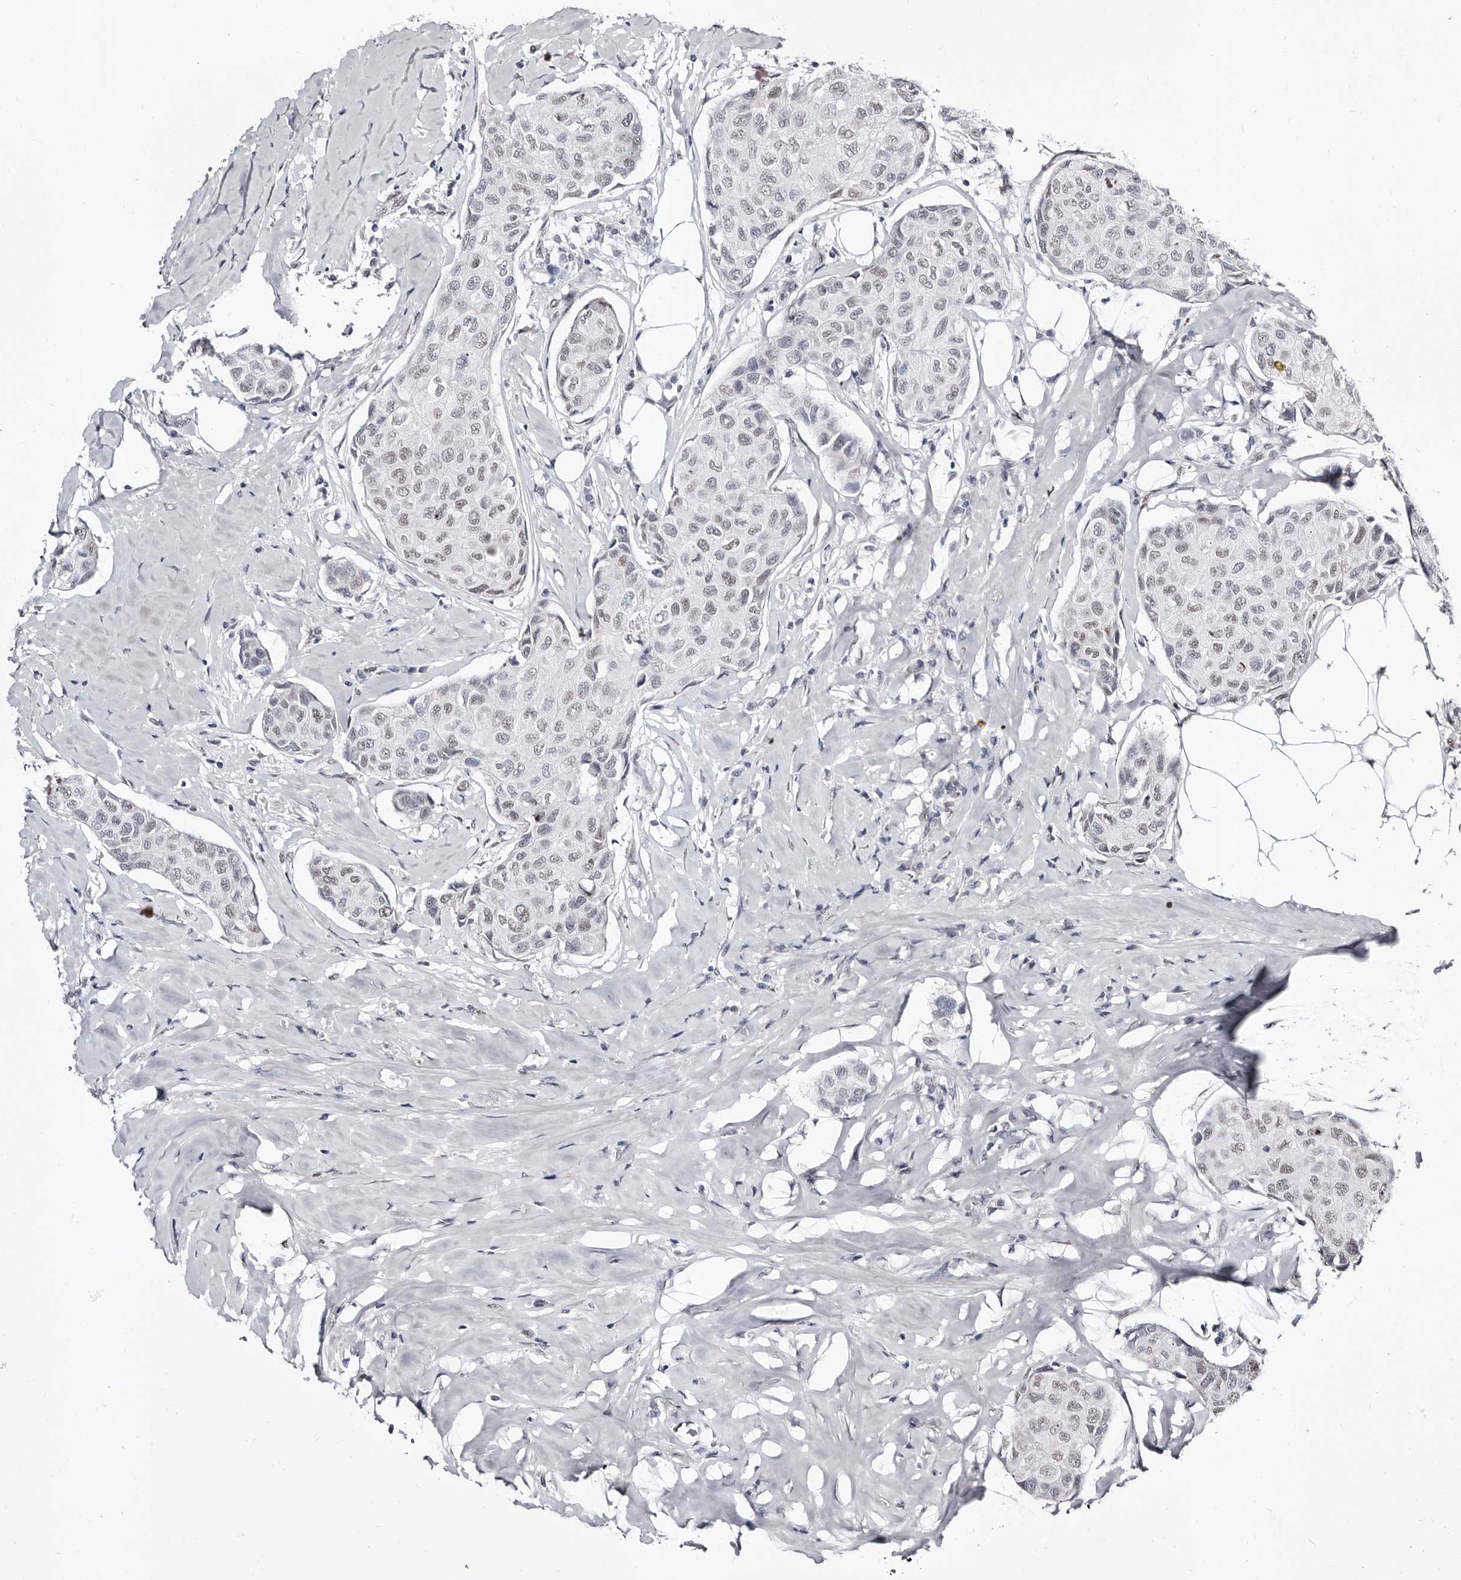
{"staining": {"intensity": "weak", "quantity": "<25%", "location": "nuclear"}, "tissue": "breast cancer", "cell_type": "Tumor cells", "image_type": "cancer", "snomed": [{"axis": "morphology", "description": "Duct carcinoma"}, {"axis": "topography", "description": "Breast"}], "caption": "The immunohistochemistry (IHC) photomicrograph has no significant positivity in tumor cells of breast intraductal carcinoma tissue.", "gene": "ZNF326", "patient": {"sex": "female", "age": 80}}